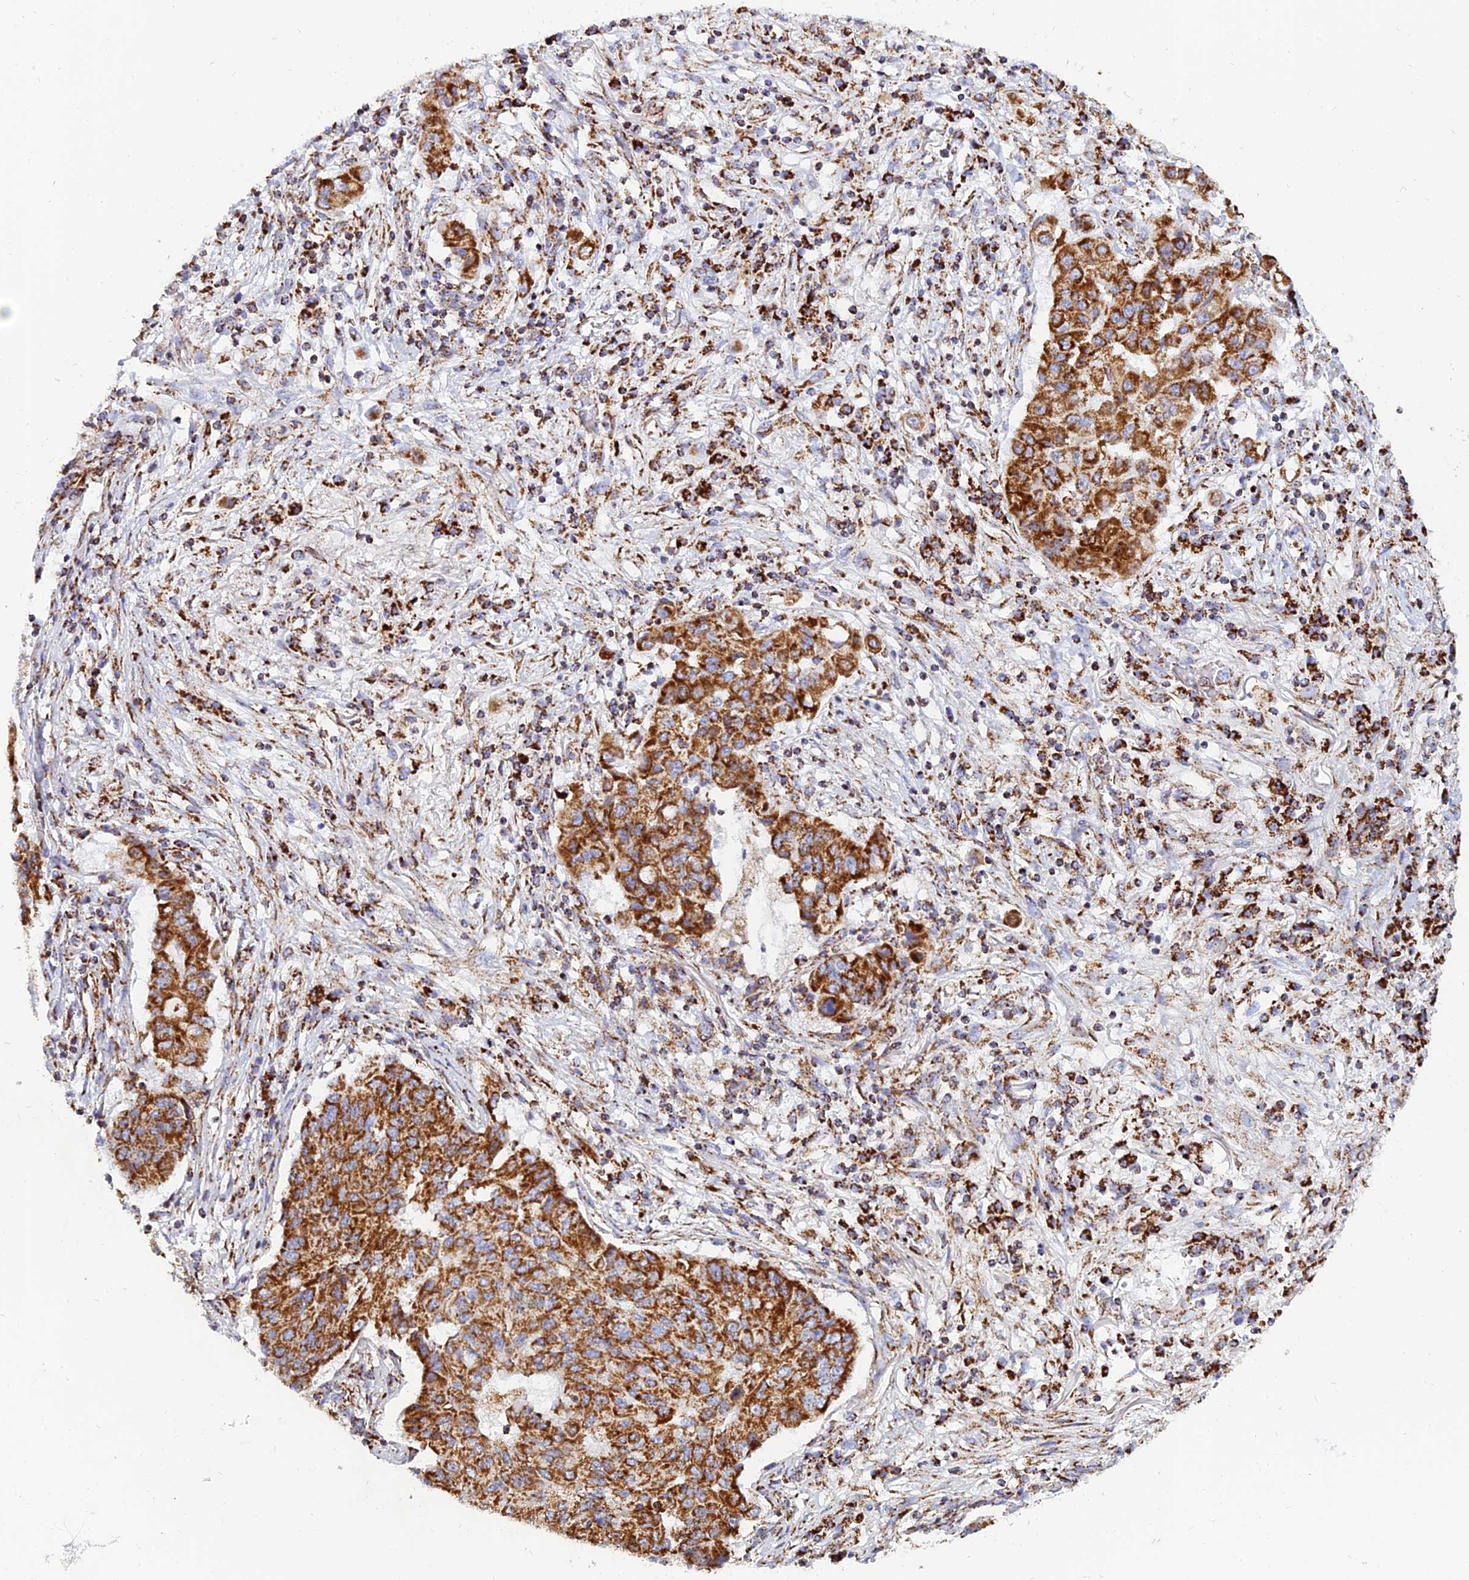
{"staining": {"intensity": "strong", "quantity": ">75%", "location": "cytoplasmic/membranous"}, "tissue": "lung cancer", "cell_type": "Tumor cells", "image_type": "cancer", "snomed": [{"axis": "morphology", "description": "Squamous cell carcinoma, NOS"}, {"axis": "topography", "description": "Lung"}], "caption": "Brown immunohistochemical staining in human lung cancer reveals strong cytoplasmic/membranous expression in approximately >75% of tumor cells.", "gene": "NDUFB6", "patient": {"sex": "male", "age": 74}}